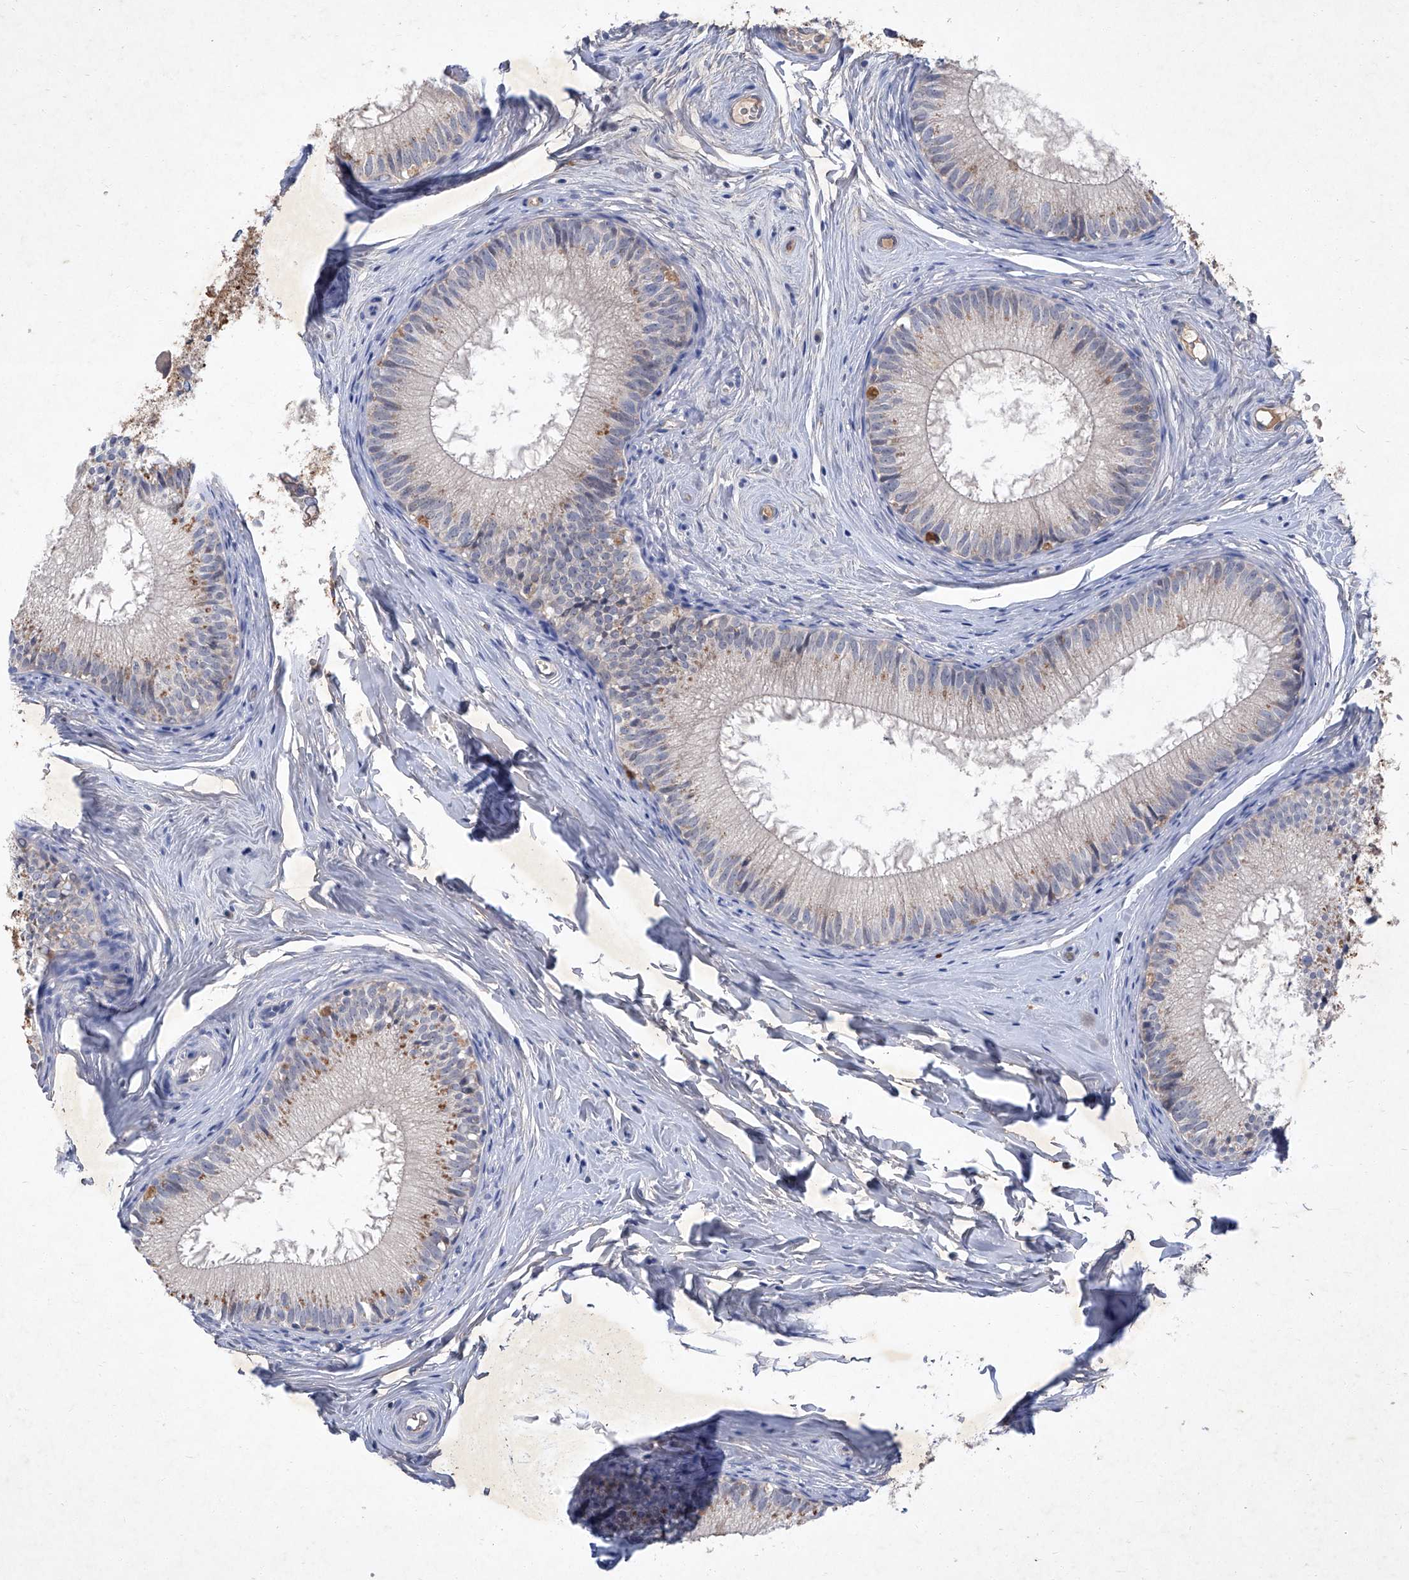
{"staining": {"intensity": "moderate", "quantity": "<25%", "location": "cytoplasmic/membranous"}, "tissue": "epididymis", "cell_type": "Glandular cells", "image_type": "normal", "snomed": [{"axis": "morphology", "description": "Normal tissue, NOS"}, {"axis": "topography", "description": "Epididymis"}], "caption": "IHC micrograph of normal epididymis: epididymis stained using IHC demonstrates low levels of moderate protein expression localized specifically in the cytoplasmic/membranous of glandular cells, appearing as a cytoplasmic/membranous brown color.", "gene": "SBK2", "patient": {"sex": "male", "age": 34}}